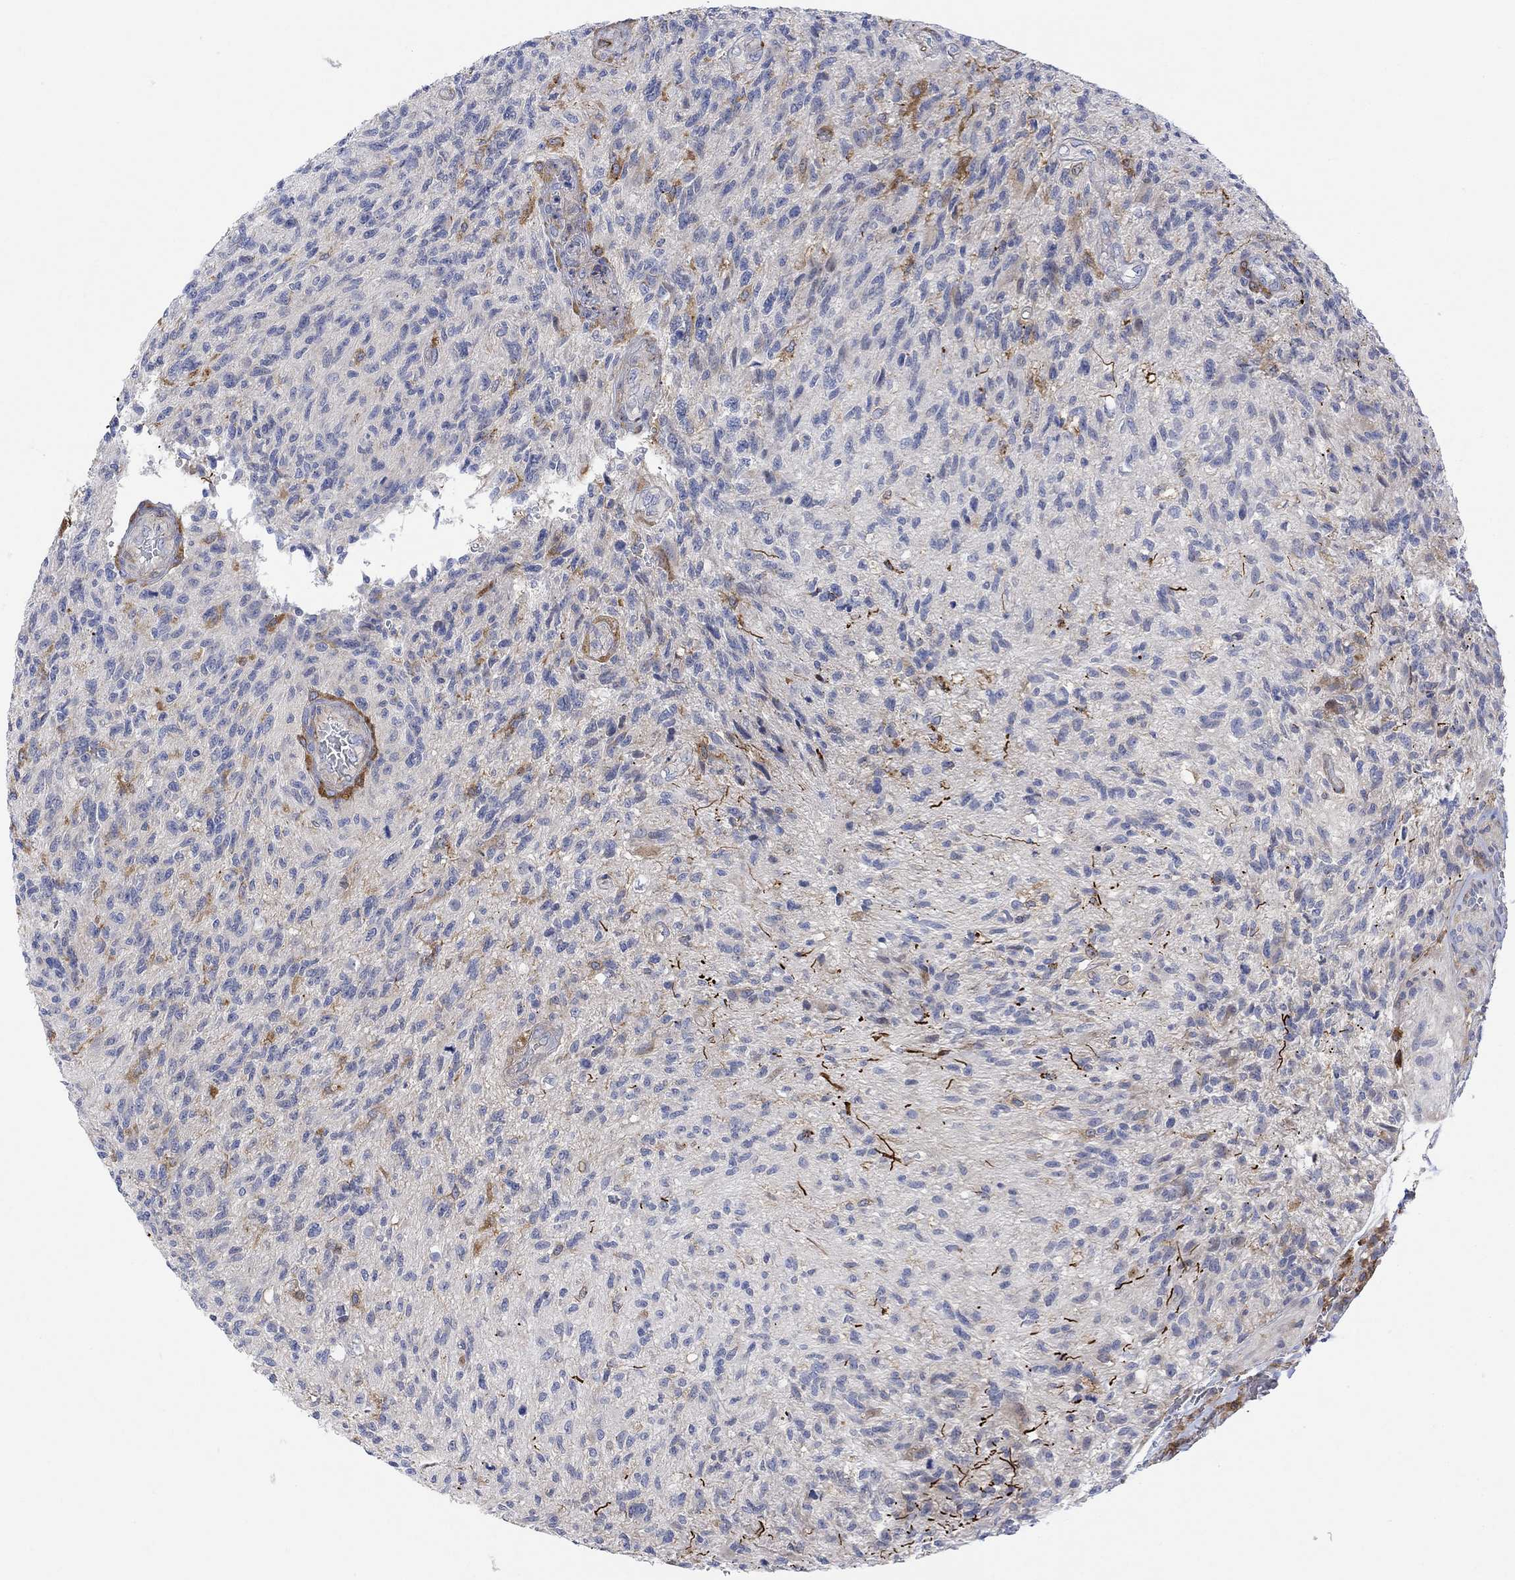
{"staining": {"intensity": "negative", "quantity": "none", "location": "none"}, "tissue": "glioma", "cell_type": "Tumor cells", "image_type": "cancer", "snomed": [{"axis": "morphology", "description": "Glioma, malignant, High grade"}, {"axis": "topography", "description": "Brain"}], "caption": "IHC micrograph of glioma stained for a protein (brown), which exhibits no expression in tumor cells. (DAB IHC visualized using brightfield microscopy, high magnification).", "gene": "ARSK", "patient": {"sex": "male", "age": 56}}